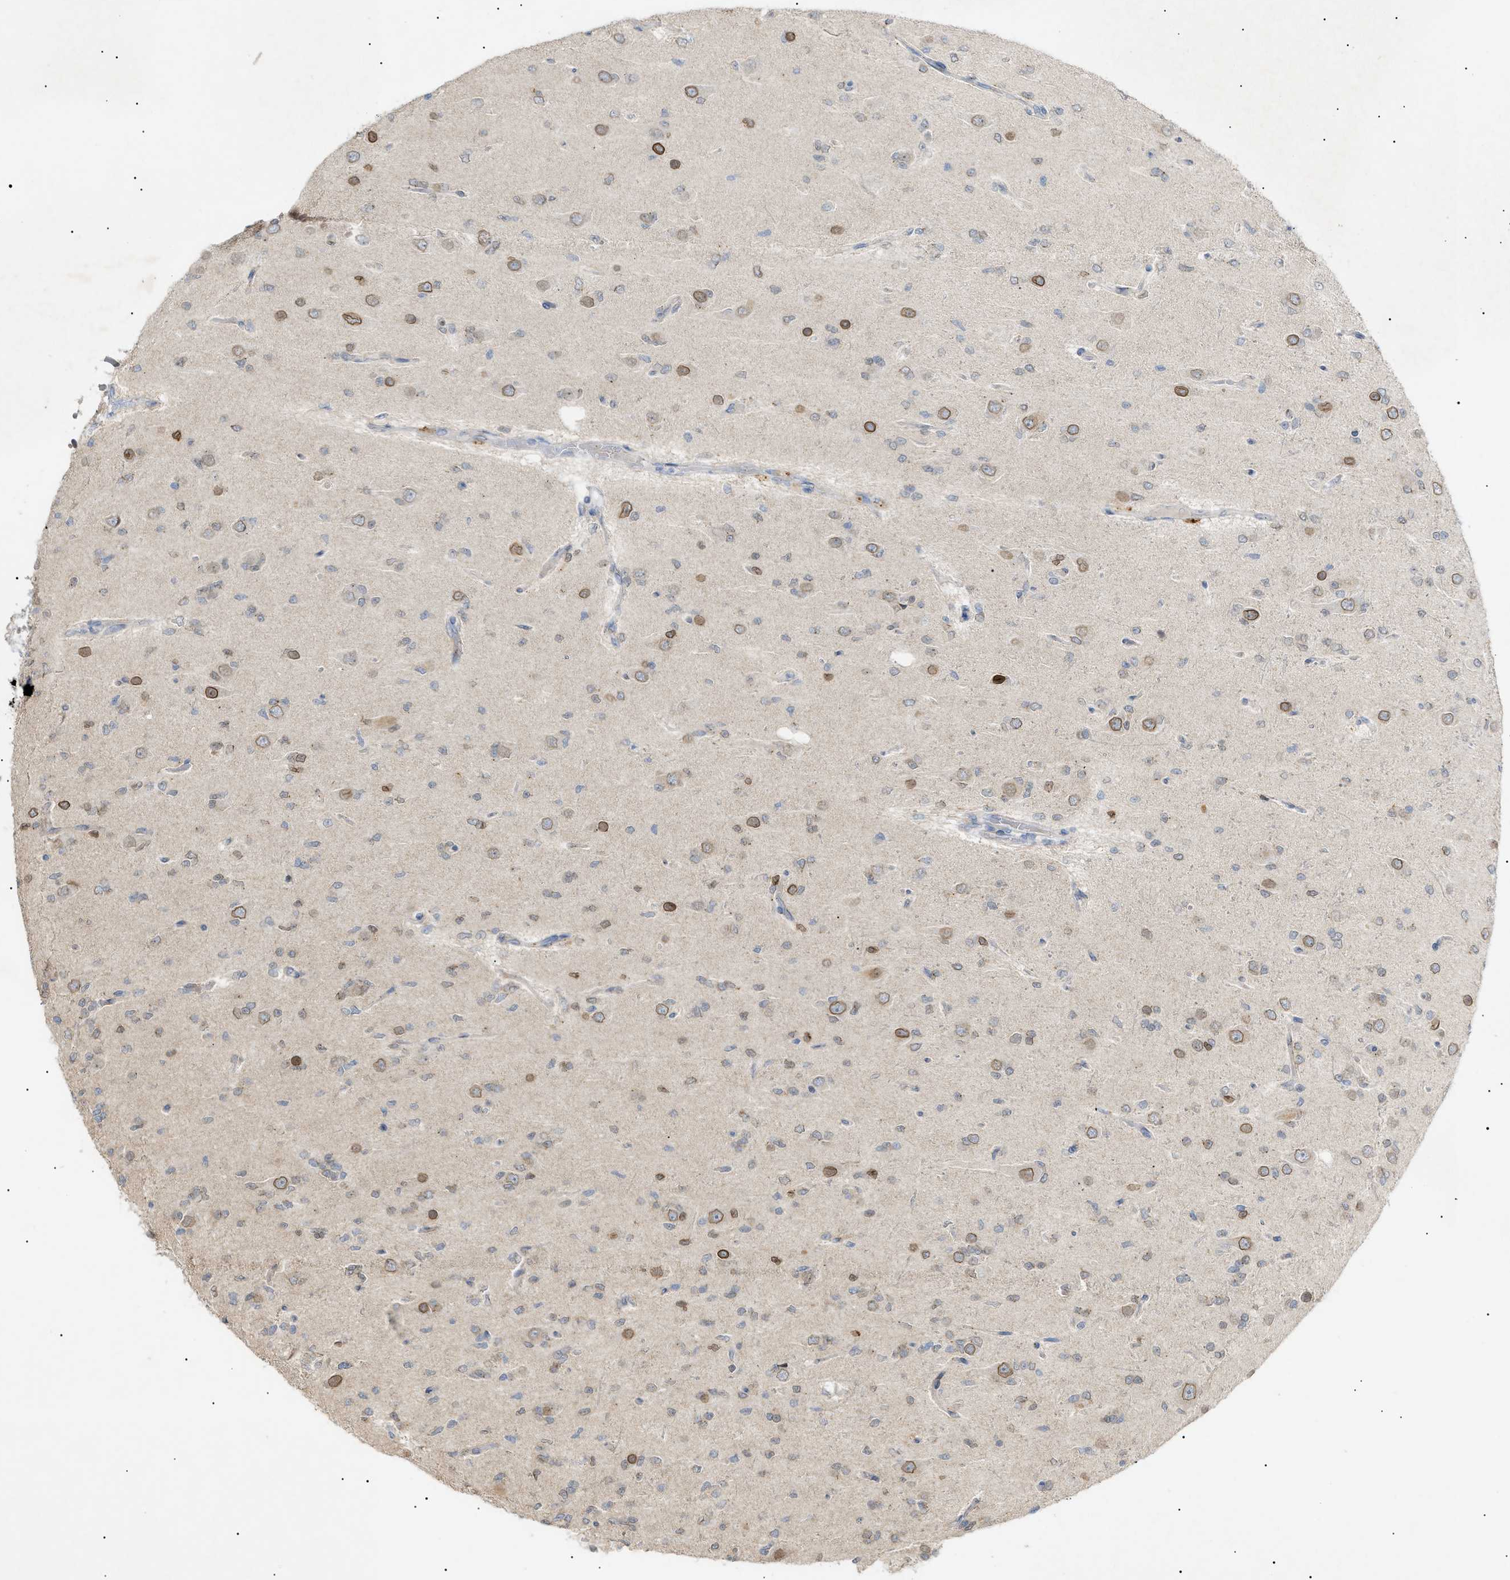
{"staining": {"intensity": "moderate", "quantity": "25%-75%", "location": "cytoplasmic/membranous,nuclear"}, "tissue": "glioma", "cell_type": "Tumor cells", "image_type": "cancer", "snomed": [{"axis": "morphology", "description": "Glioma, malignant, Low grade"}, {"axis": "topography", "description": "Brain"}], "caption": "The histopathology image displays immunohistochemical staining of glioma. There is moderate cytoplasmic/membranous and nuclear staining is seen in approximately 25%-75% of tumor cells. Nuclei are stained in blue.", "gene": "SLC25A31", "patient": {"sex": "male", "age": 38}}